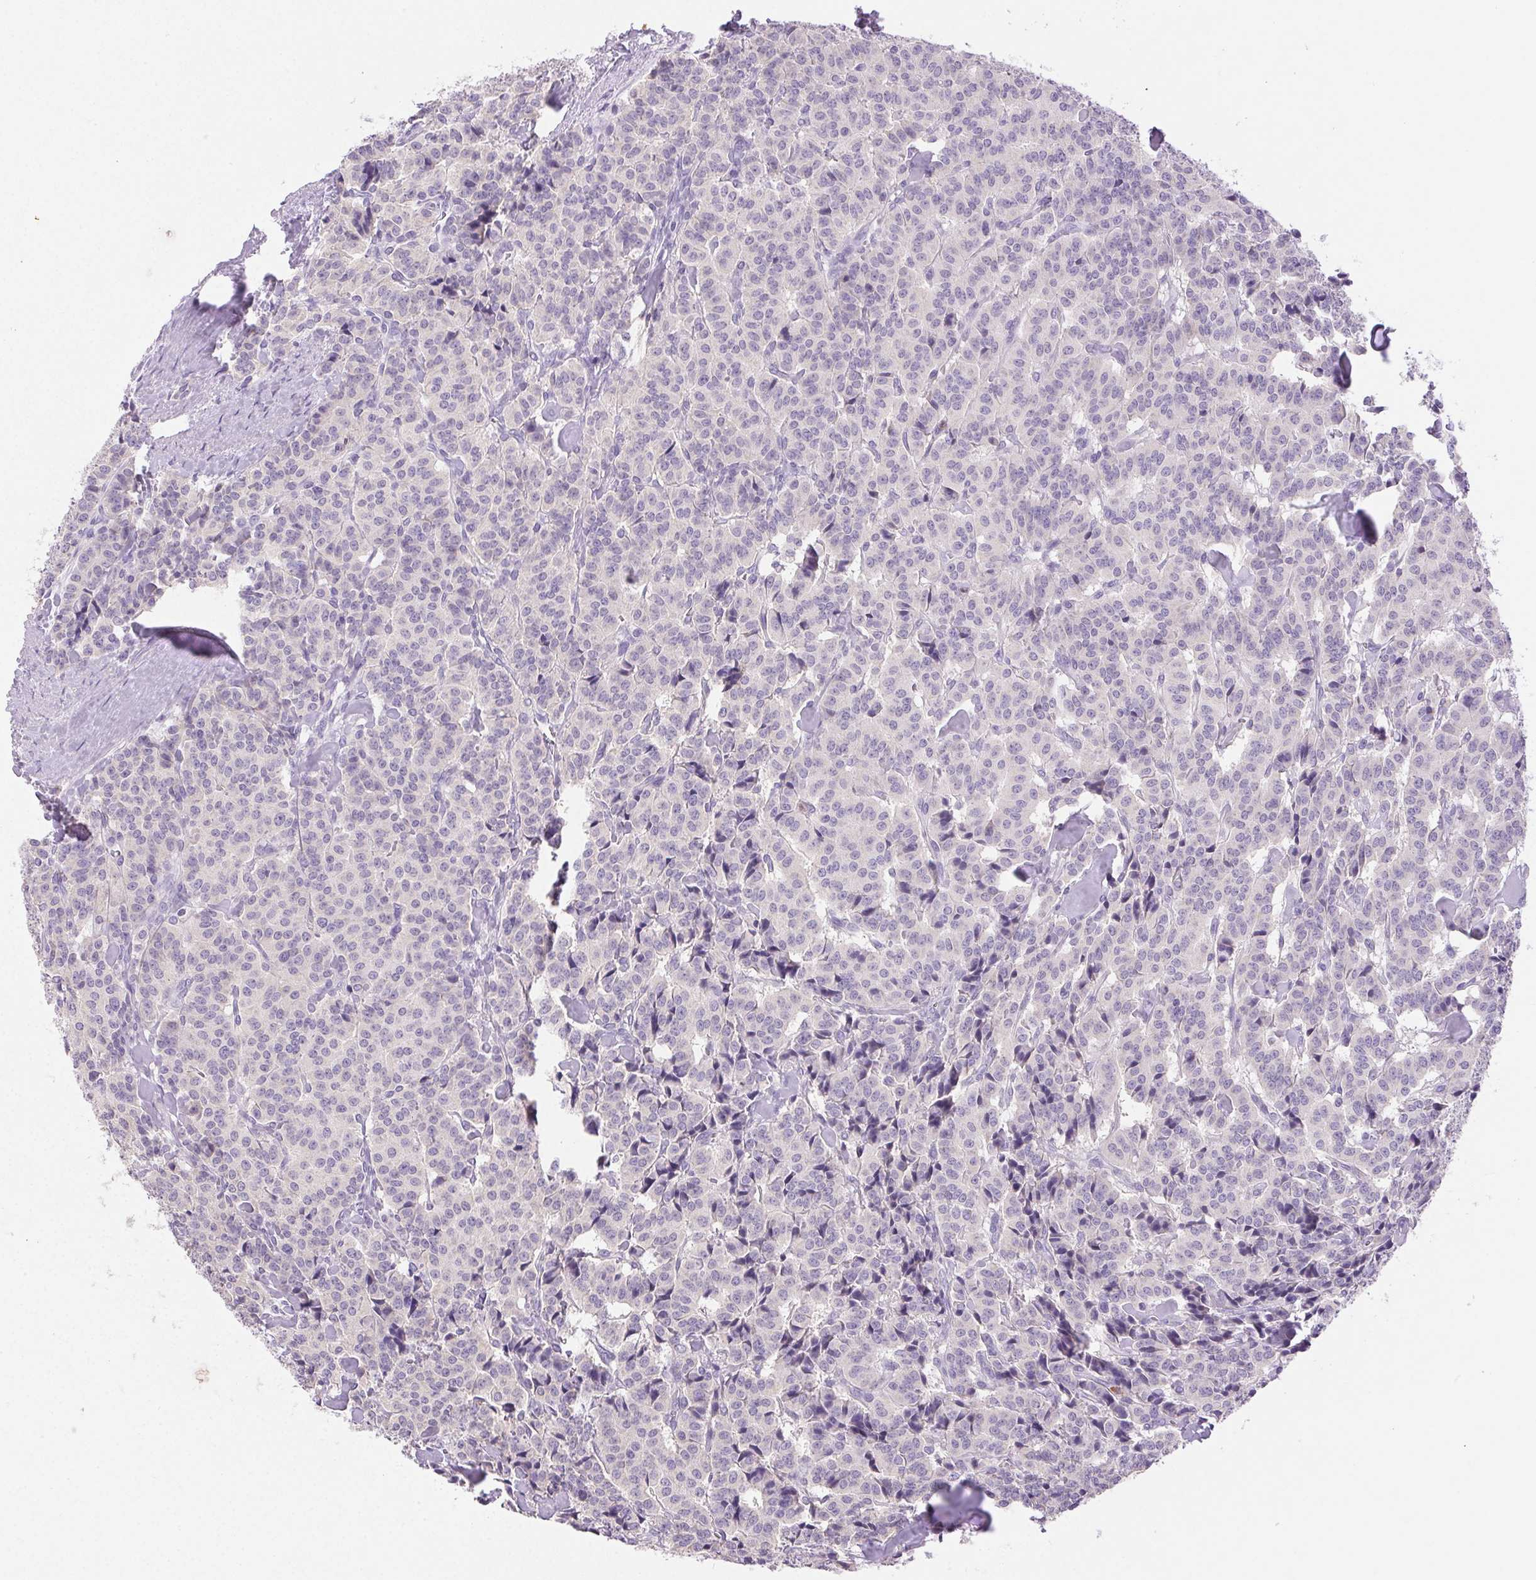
{"staining": {"intensity": "negative", "quantity": "none", "location": "none"}, "tissue": "carcinoid", "cell_type": "Tumor cells", "image_type": "cancer", "snomed": [{"axis": "morphology", "description": "Normal tissue, NOS"}, {"axis": "morphology", "description": "Carcinoid, malignant, NOS"}, {"axis": "topography", "description": "Lung"}], "caption": "DAB immunohistochemical staining of human carcinoid (malignant) exhibits no significant staining in tumor cells.", "gene": "EMX2", "patient": {"sex": "female", "age": 46}}